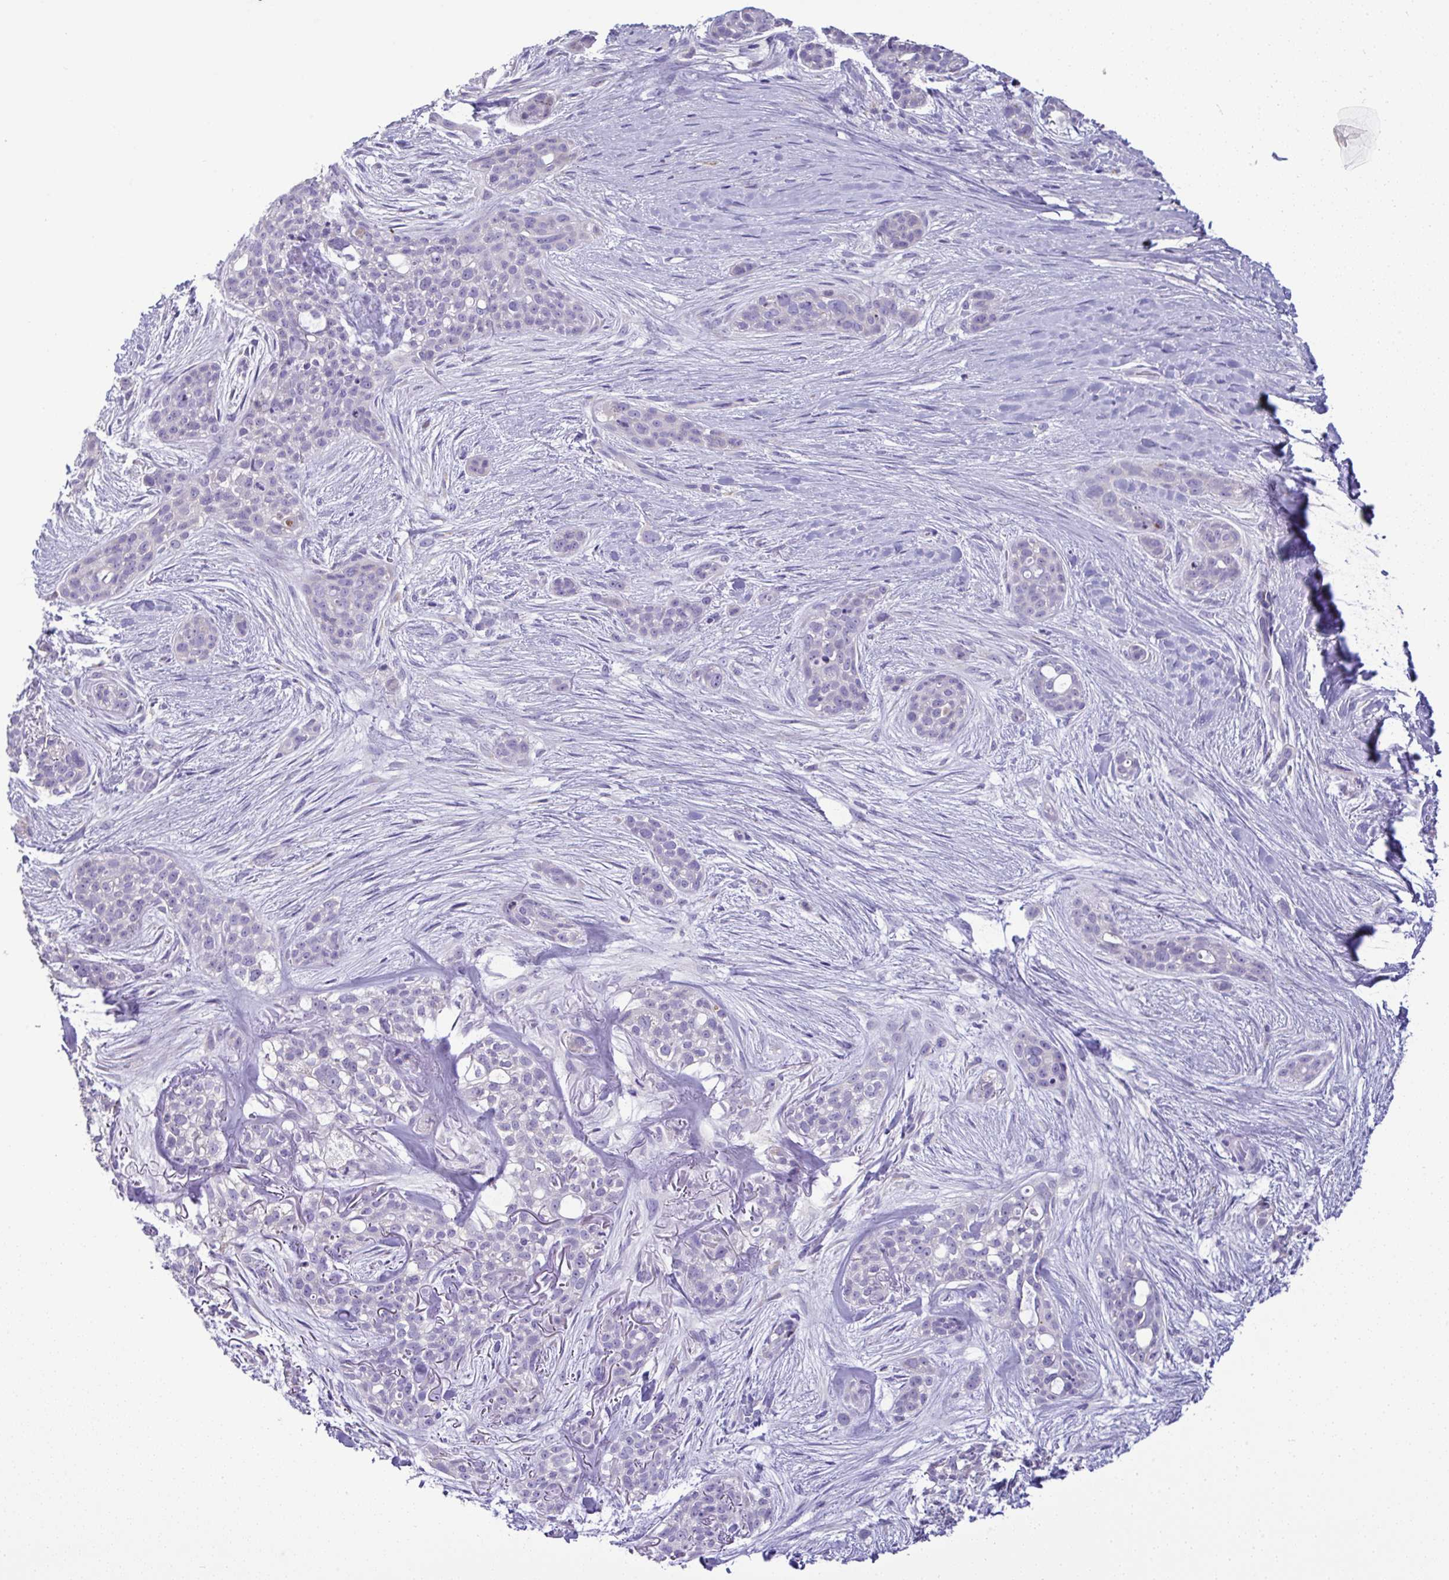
{"staining": {"intensity": "negative", "quantity": "none", "location": "none"}, "tissue": "skin cancer", "cell_type": "Tumor cells", "image_type": "cancer", "snomed": [{"axis": "morphology", "description": "Basal cell carcinoma"}, {"axis": "topography", "description": "Skin"}], "caption": "Immunohistochemical staining of skin cancer shows no significant expression in tumor cells.", "gene": "ST8SIA2", "patient": {"sex": "female", "age": 79}}